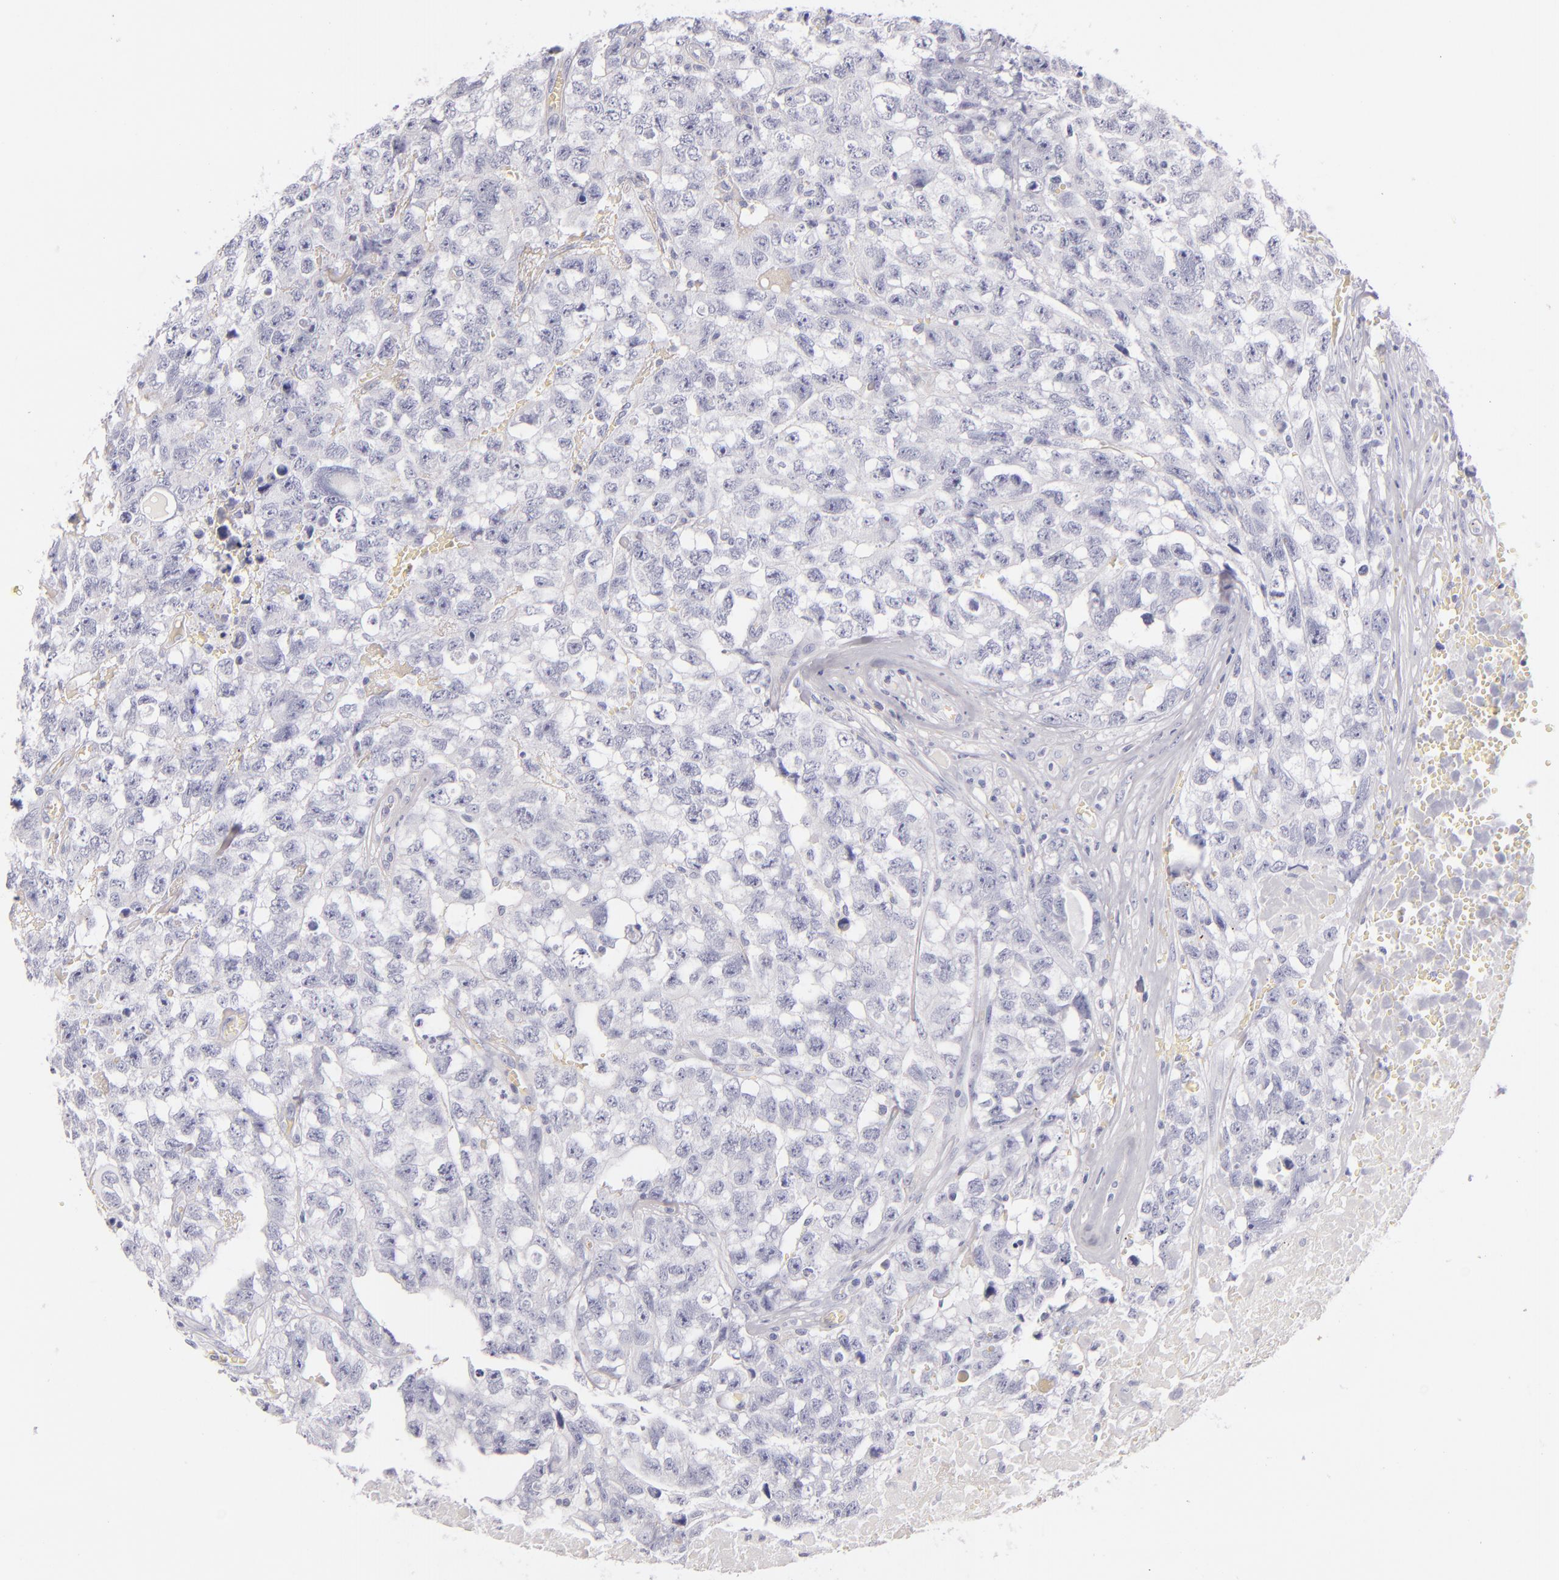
{"staining": {"intensity": "negative", "quantity": "none", "location": "none"}, "tissue": "testis cancer", "cell_type": "Tumor cells", "image_type": "cancer", "snomed": [{"axis": "morphology", "description": "Carcinoma, Embryonal, NOS"}, {"axis": "topography", "description": "Testis"}], "caption": "Histopathology image shows no significant protein staining in tumor cells of testis embryonal carcinoma.", "gene": "CD207", "patient": {"sex": "male", "age": 31}}